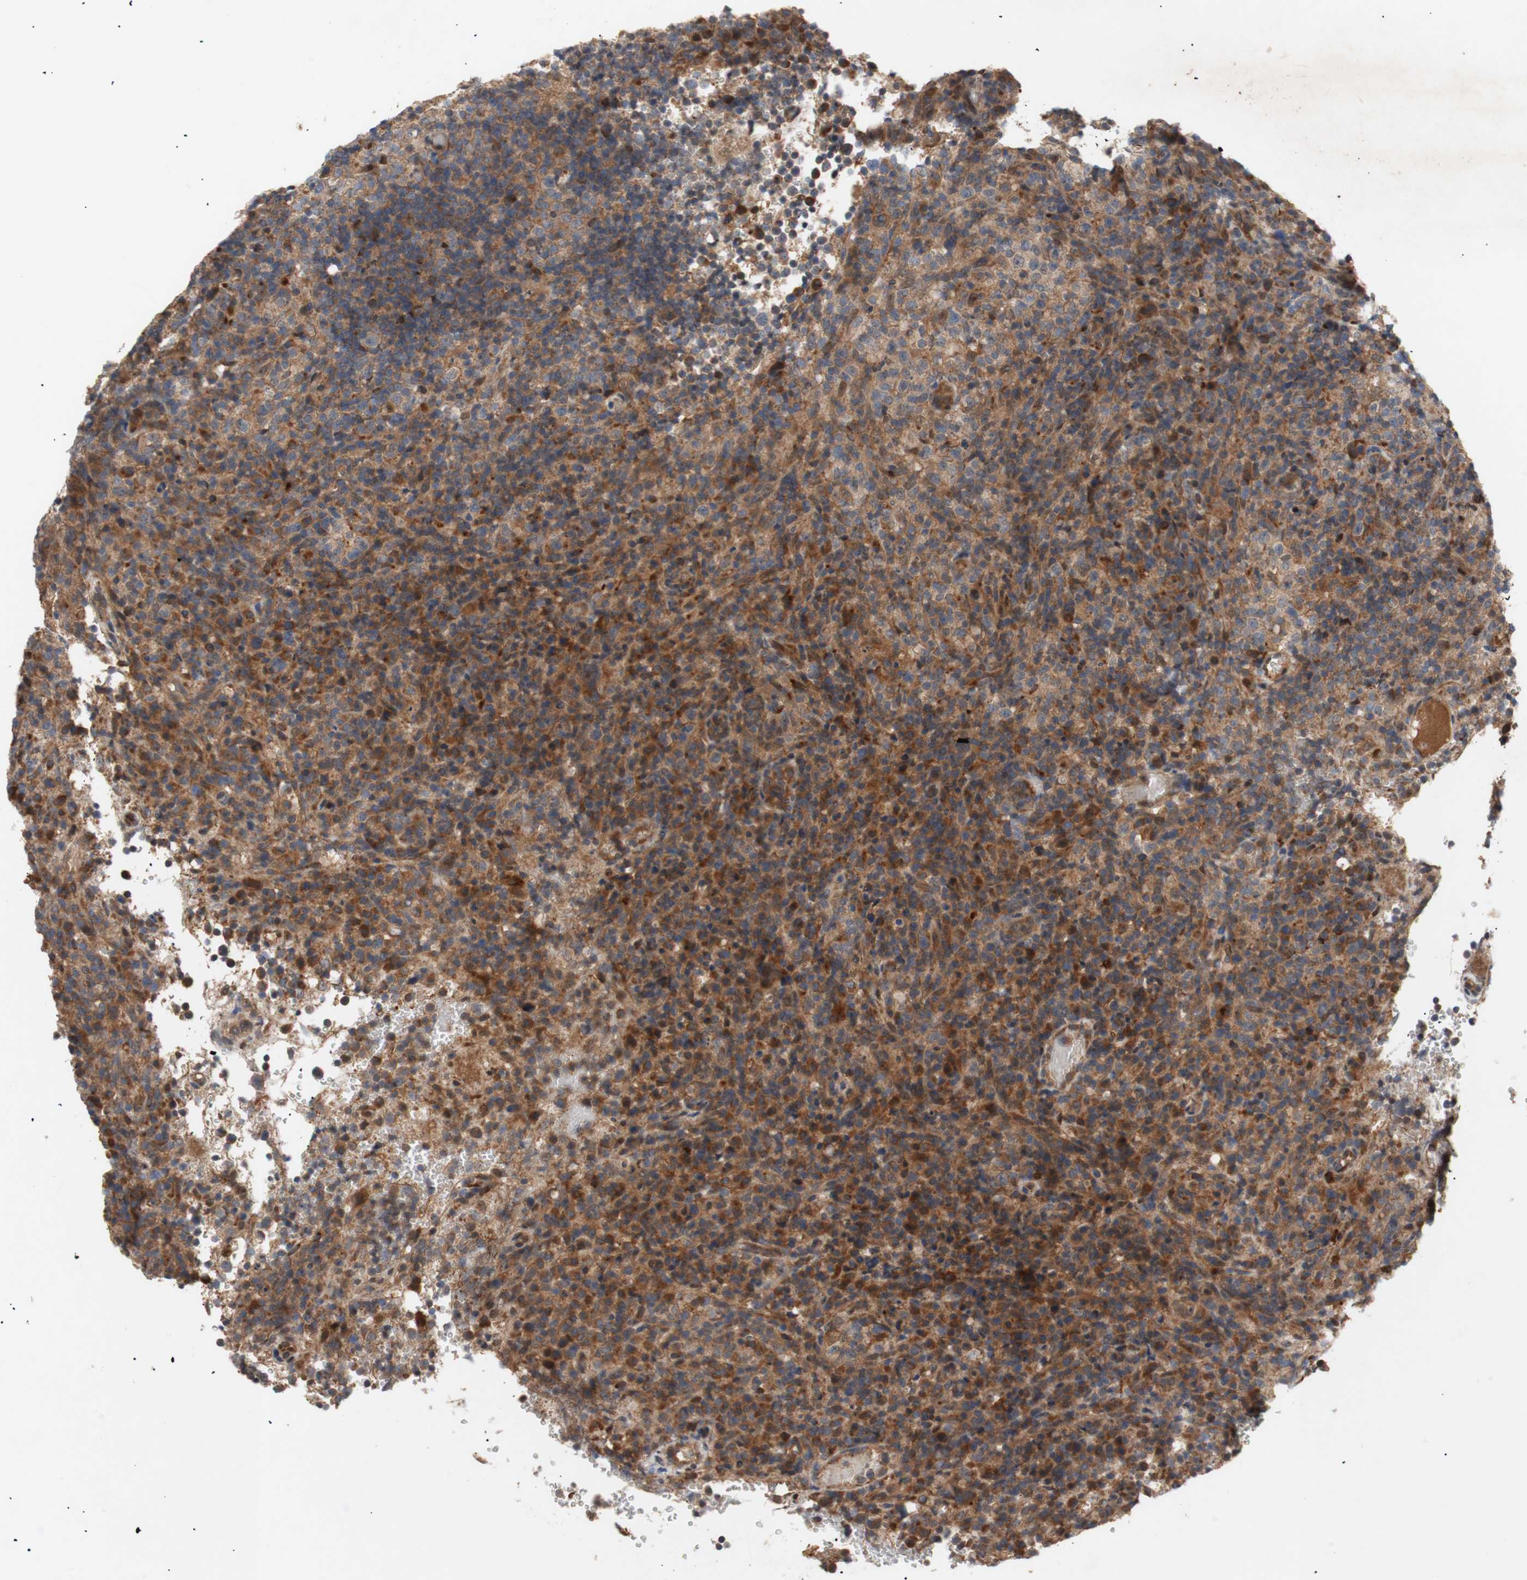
{"staining": {"intensity": "moderate", "quantity": ">75%", "location": "cytoplasmic/membranous"}, "tissue": "lymphoma", "cell_type": "Tumor cells", "image_type": "cancer", "snomed": [{"axis": "morphology", "description": "Malignant lymphoma, non-Hodgkin's type, High grade"}, {"axis": "topography", "description": "Lymph node"}], "caption": "Immunohistochemical staining of human lymphoma displays medium levels of moderate cytoplasmic/membranous positivity in approximately >75% of tumor cells.", "gene": "PKN1", "patient": {"sex": "female", "age": 76}}